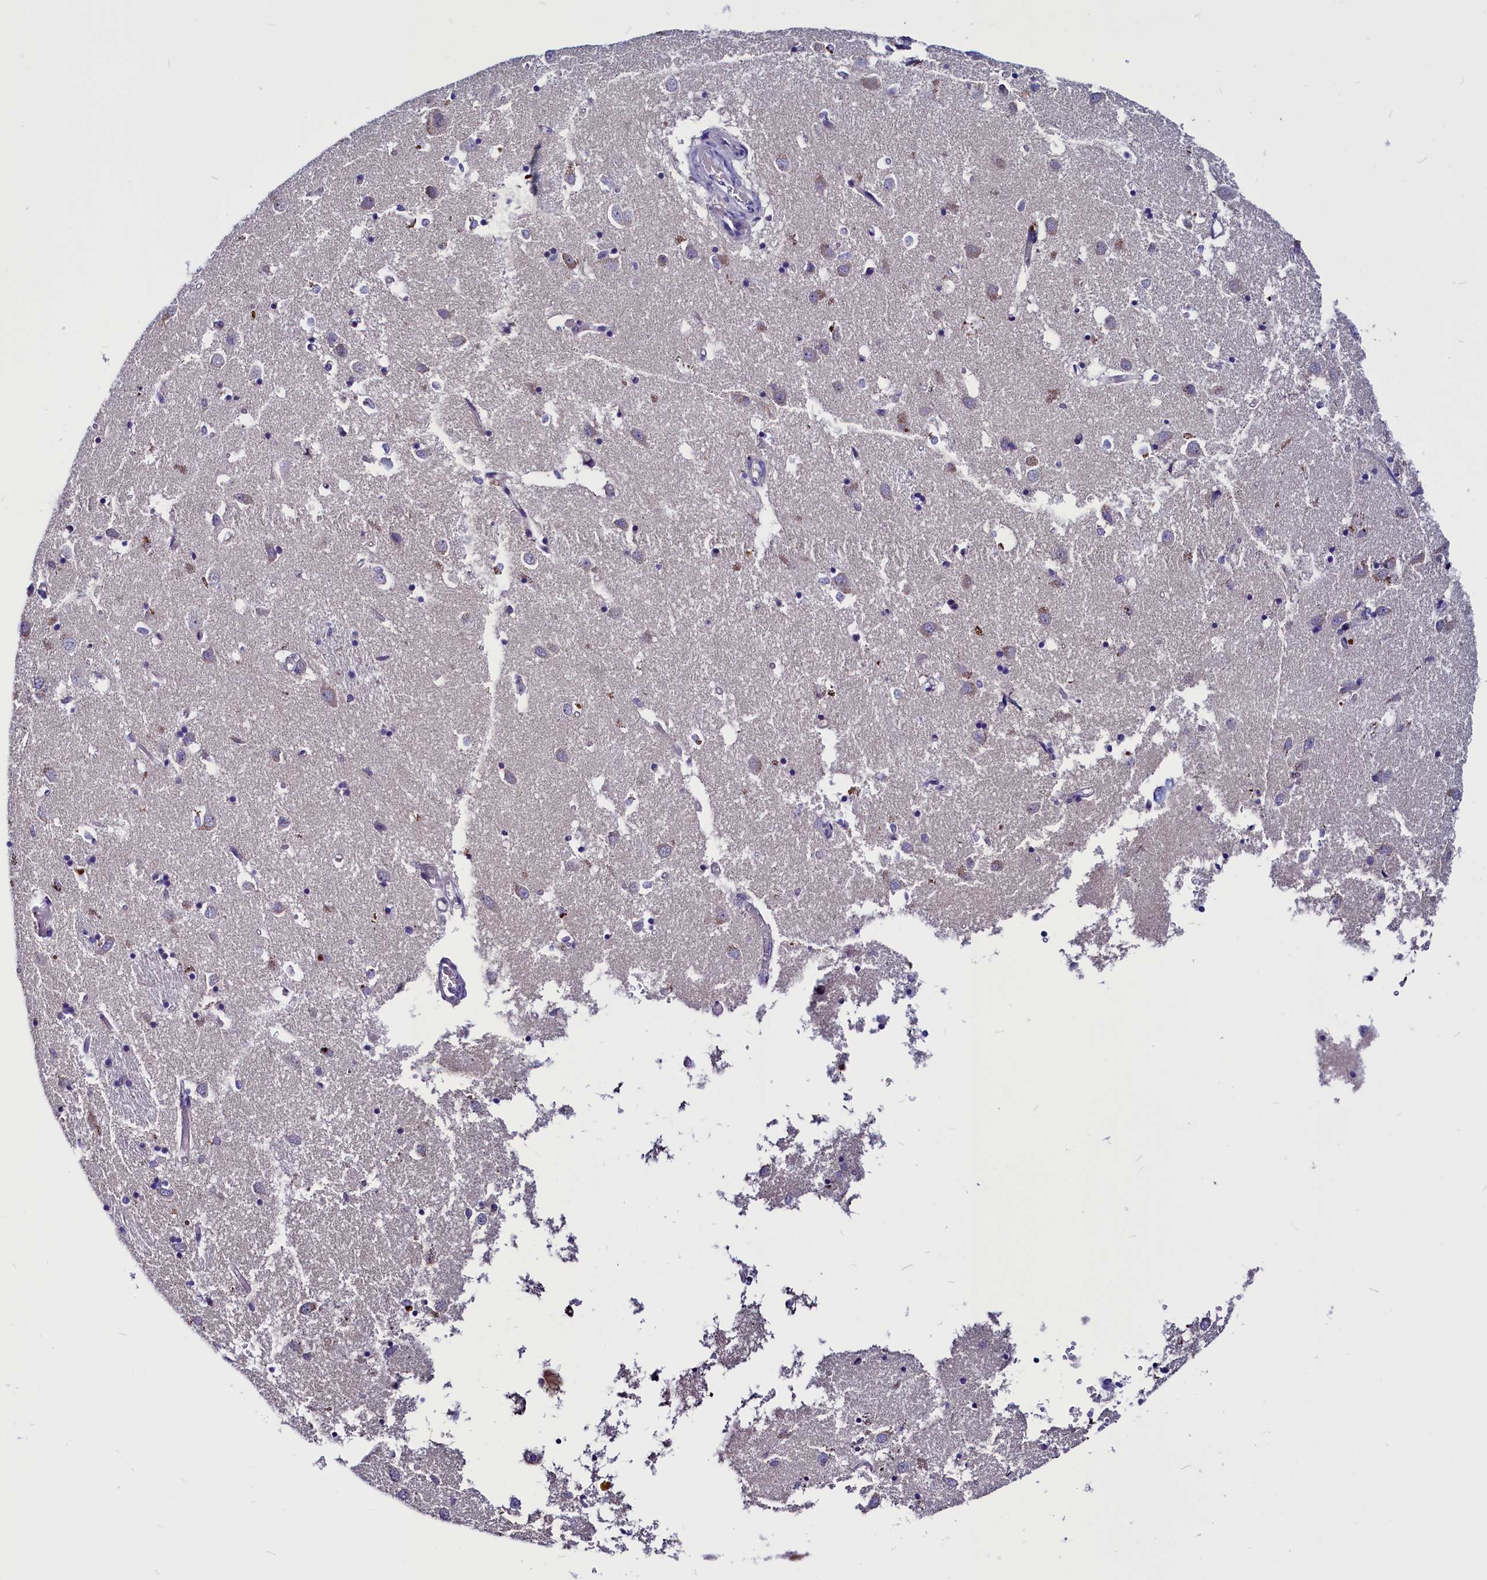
{"staining": {"intensity": "negative", "quantity": "none", "location": "none"}, "tissue": "caudate", "cell_type": "Glial cells", "image_type": "normal", "snomed": [{"axis": "morphology", "description": "Normal tissue, NOS"}, {"axis": "topography", "description": "Lateral ventricle wall"}], "caption": "An IHC image of benign caudate is shown. There is no staining in glial cells of caudate. (DAB immunohistochemistry, high magnification).", "gene": "CCBE1", "patient": {"sex": "male", "age": 70}}